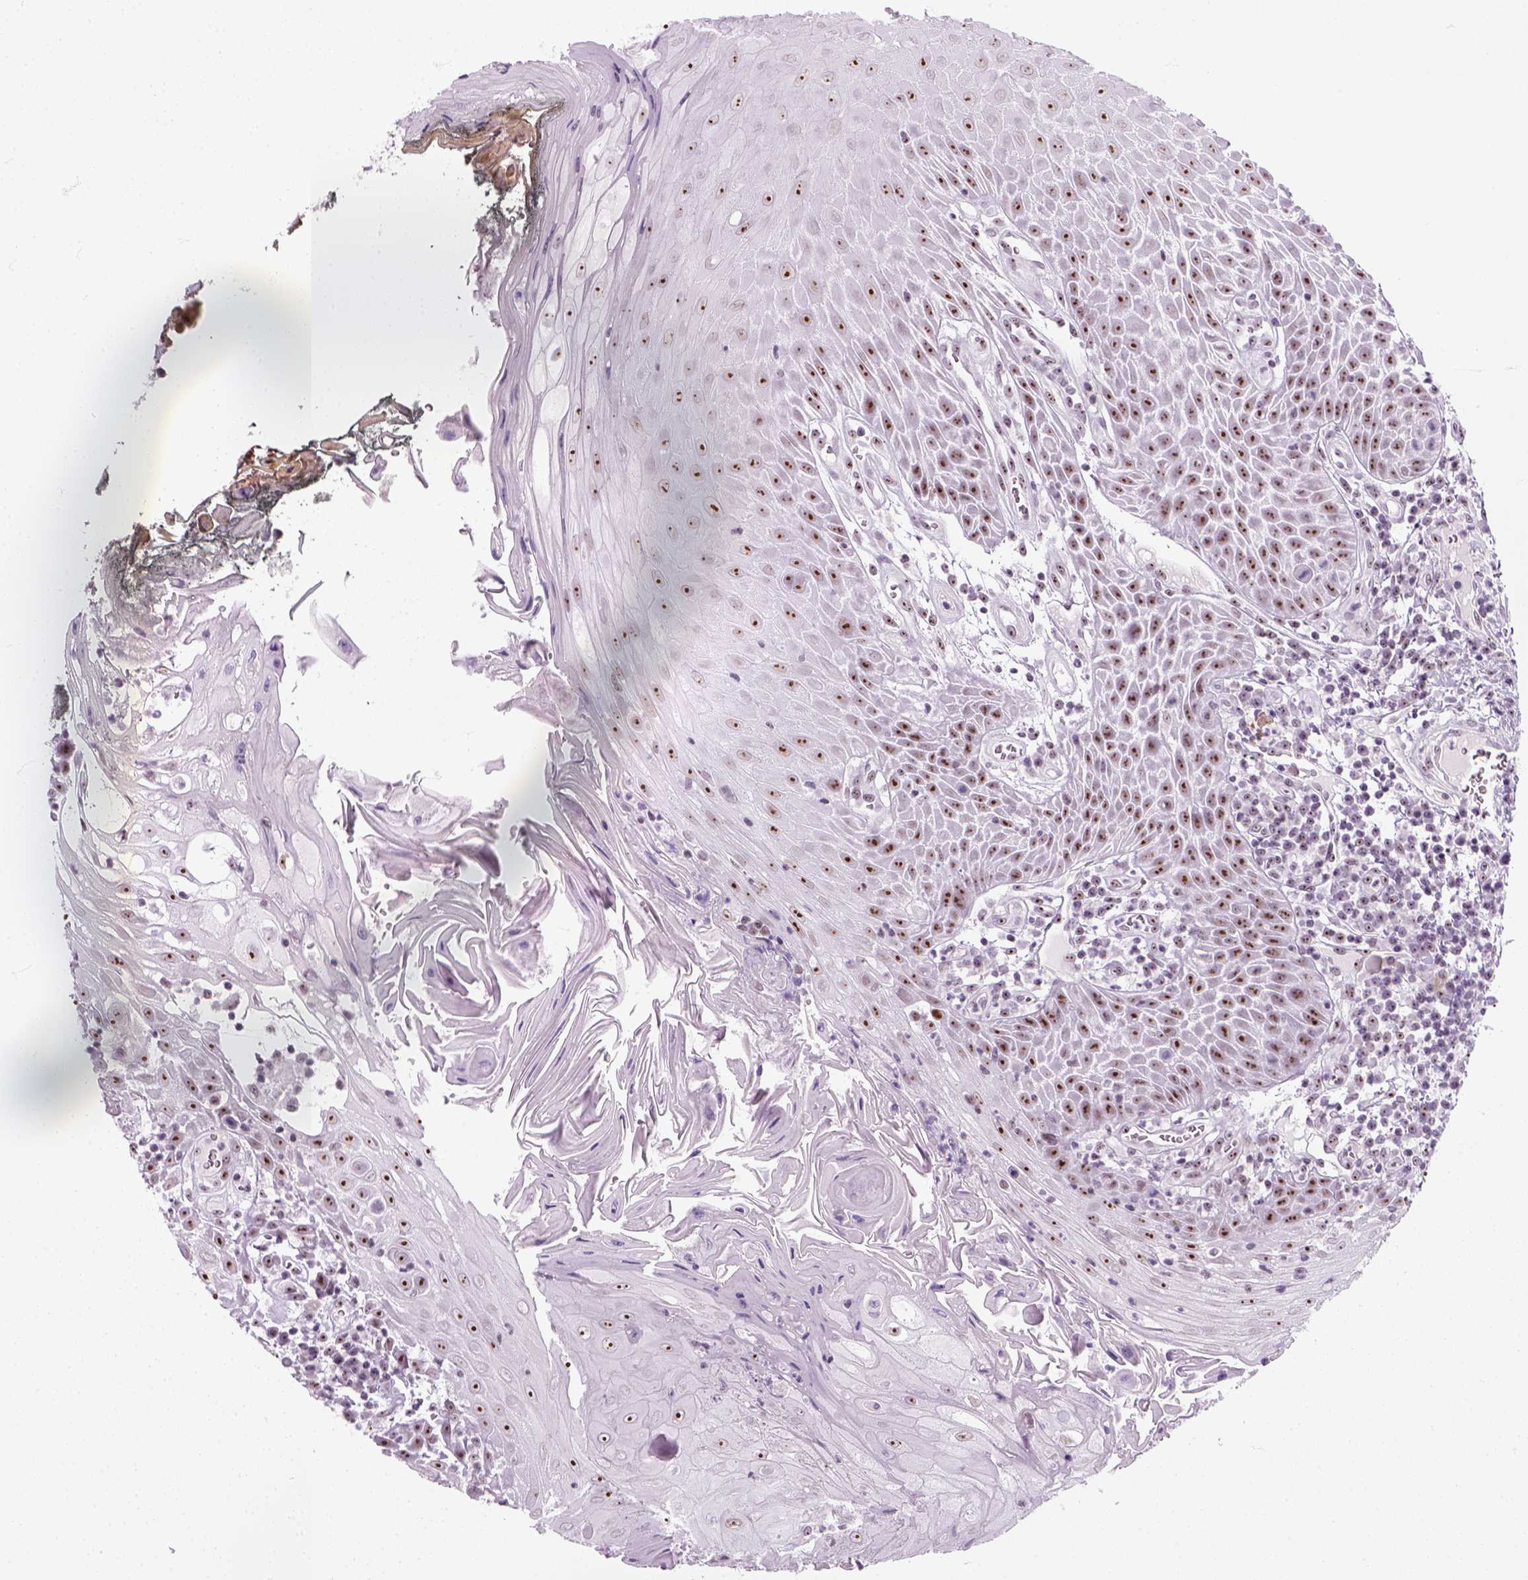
{"staining": {"intensity": "strong", "quantity": ">75%", "location": "nuclear"}, "tissue": "head and neck cancer", "cell_type": "Tumor cells", "image_type": "cancer", "snomed": [{"axis": "morphology", "description": "Squamous cell carcinoma, NOS"}, {"axis": "topography", "description": "Head-Neck"}], "caption": "This micrograph displays IHC staining of human head and neck cancer, with high strong nuclear staining in about >75% of tumor cells.", "gene": "ZNF865", "patient": {"sex": "male", "age": 52}}